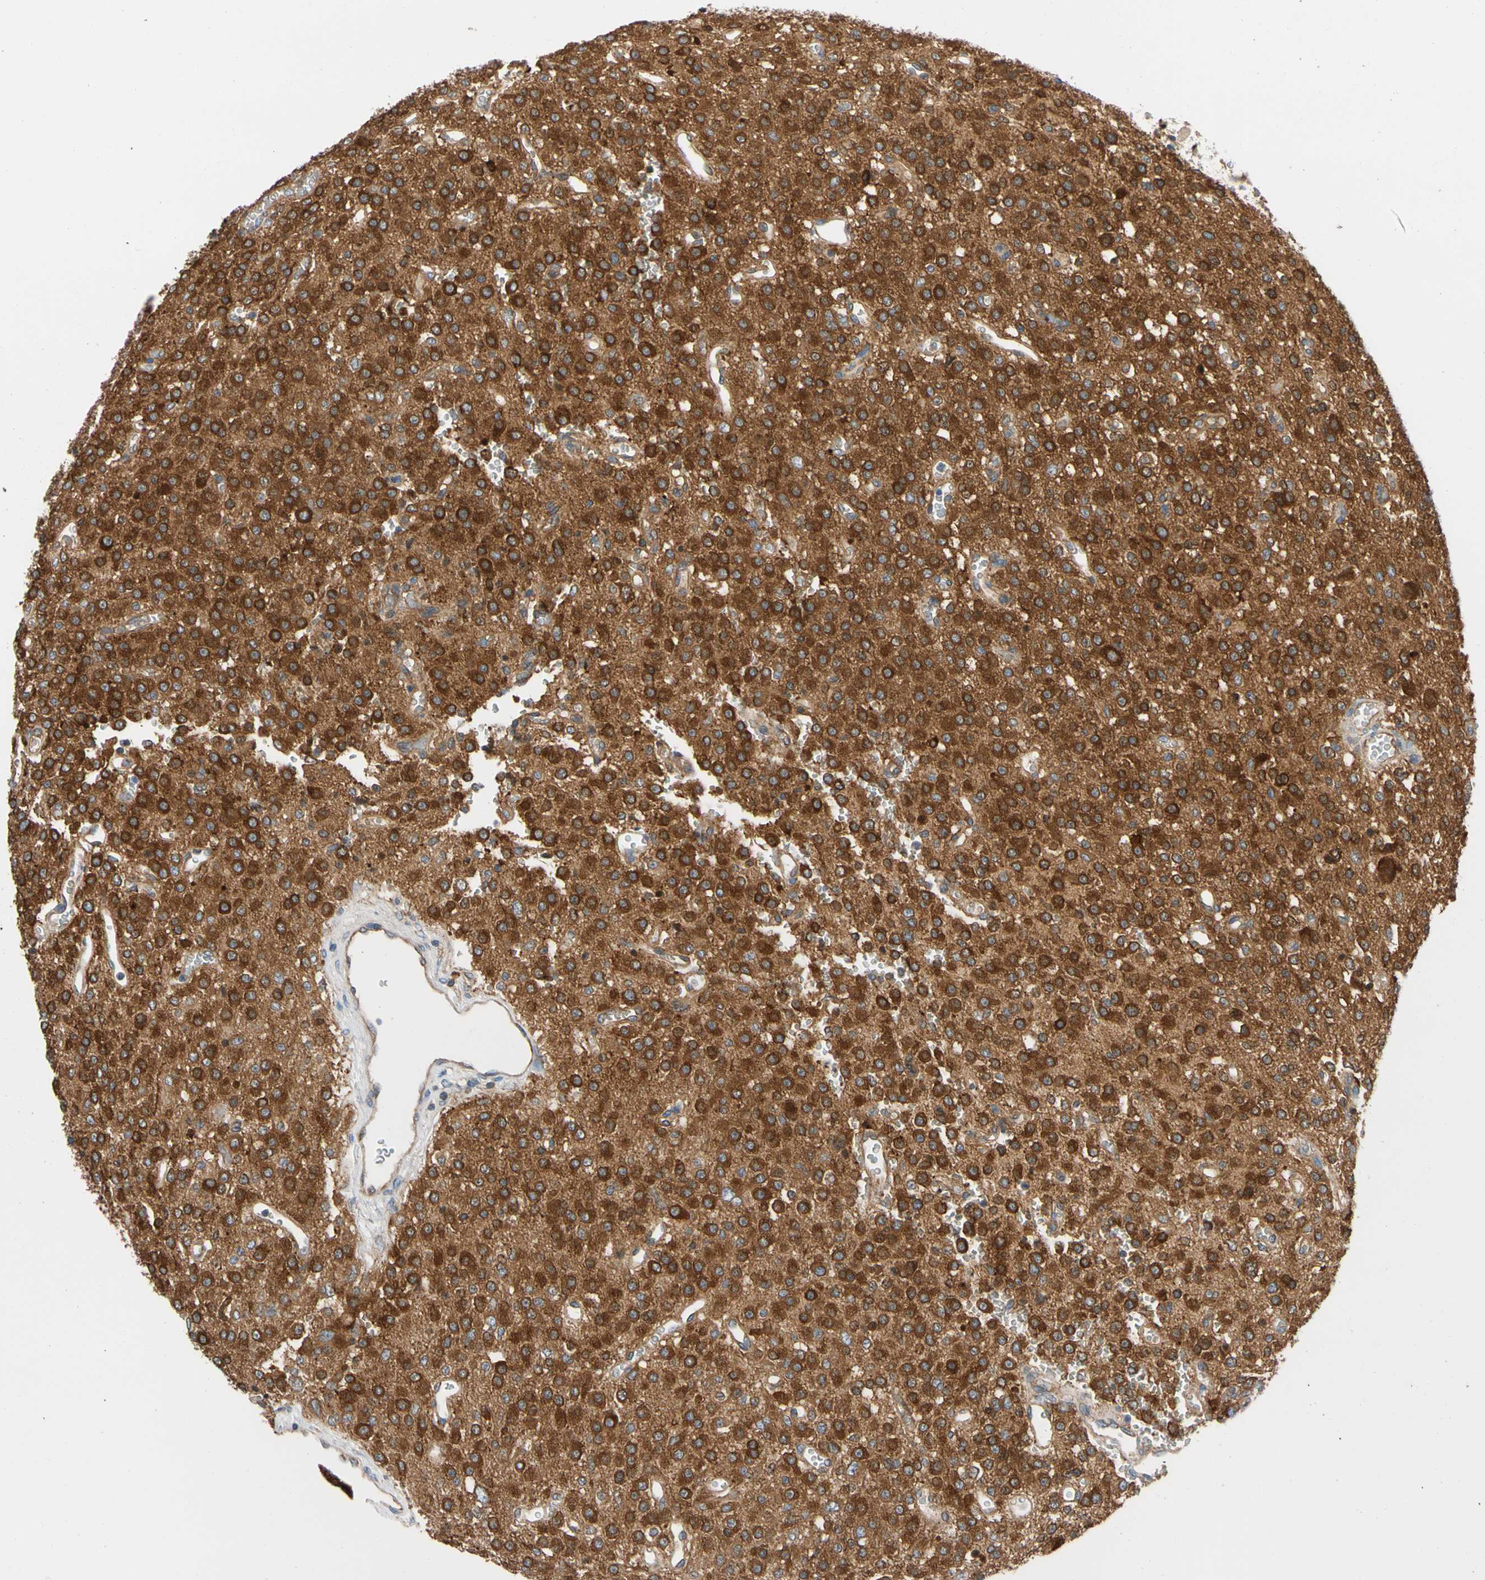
{"staining": {"intensity": "strong", "quantity": ">75%", "location": "cytoplasmic/membranous"}, "tissue": "glioma", "cell_type": "Tumor cells", "image_type": "cancer", "snomed": [{"axis": "morphology", "description": "Glioma, malignant, Low grade"}, {"axis": "topography", "description": "Brain"}], "caption": "Protein expression analysis of human malignant glioma (low-grade) reveals strong cytoplasmic/membranous staining in about >75% of tumor cells. Immunohistochemistry (ihc) stains the protein of interest in brown and the nuclei are stained blue.", "gene": "GPHN", "patient": {"sex": "male", "age": 38}}